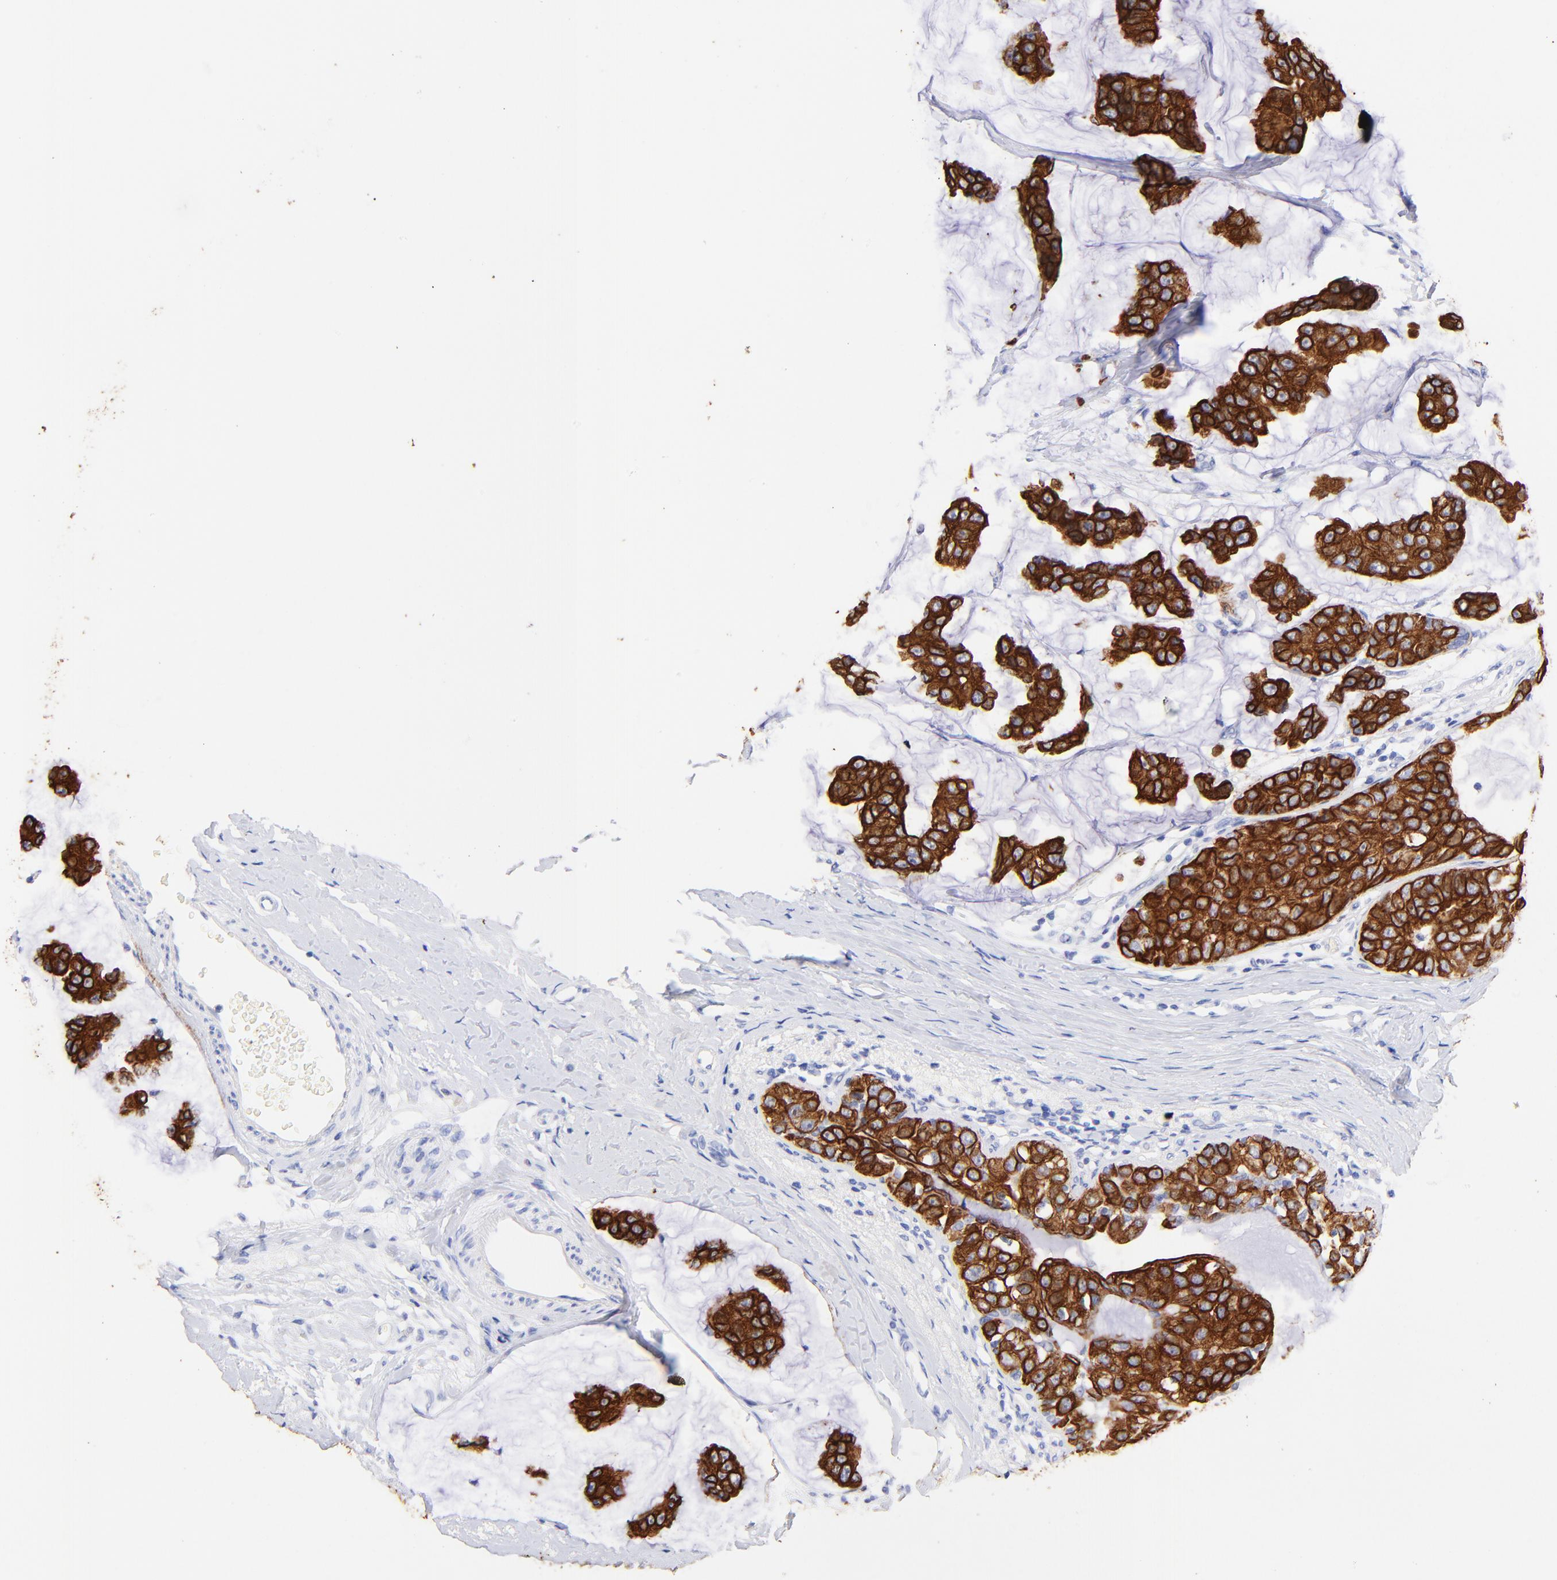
{"staining": {"intensity": "strong", "quantity": ">75%", "location": "cytoplasmic/membranous"}, "tissue": "breast cancer", "cell_type": "Tumor cells", "image_type": "cancer", "snomed": [{"axis": "morphology", "description": "Normal tissue, NOS"}, {"axis": "morphology", "description": "Duct carcinoma"}, {"axis": "topography", "description": "Breast"}], "caption": "Breast cancer was stained to show a protein in brown. There is high levels of strong cytoplasmic/membranous expression in approximately >75% of tumor cells. (brown staining indicates protein expression, while blue staining denotes nuclei).", "gene": "KRT19", "patient": {"sex": "female", "age": 50}}